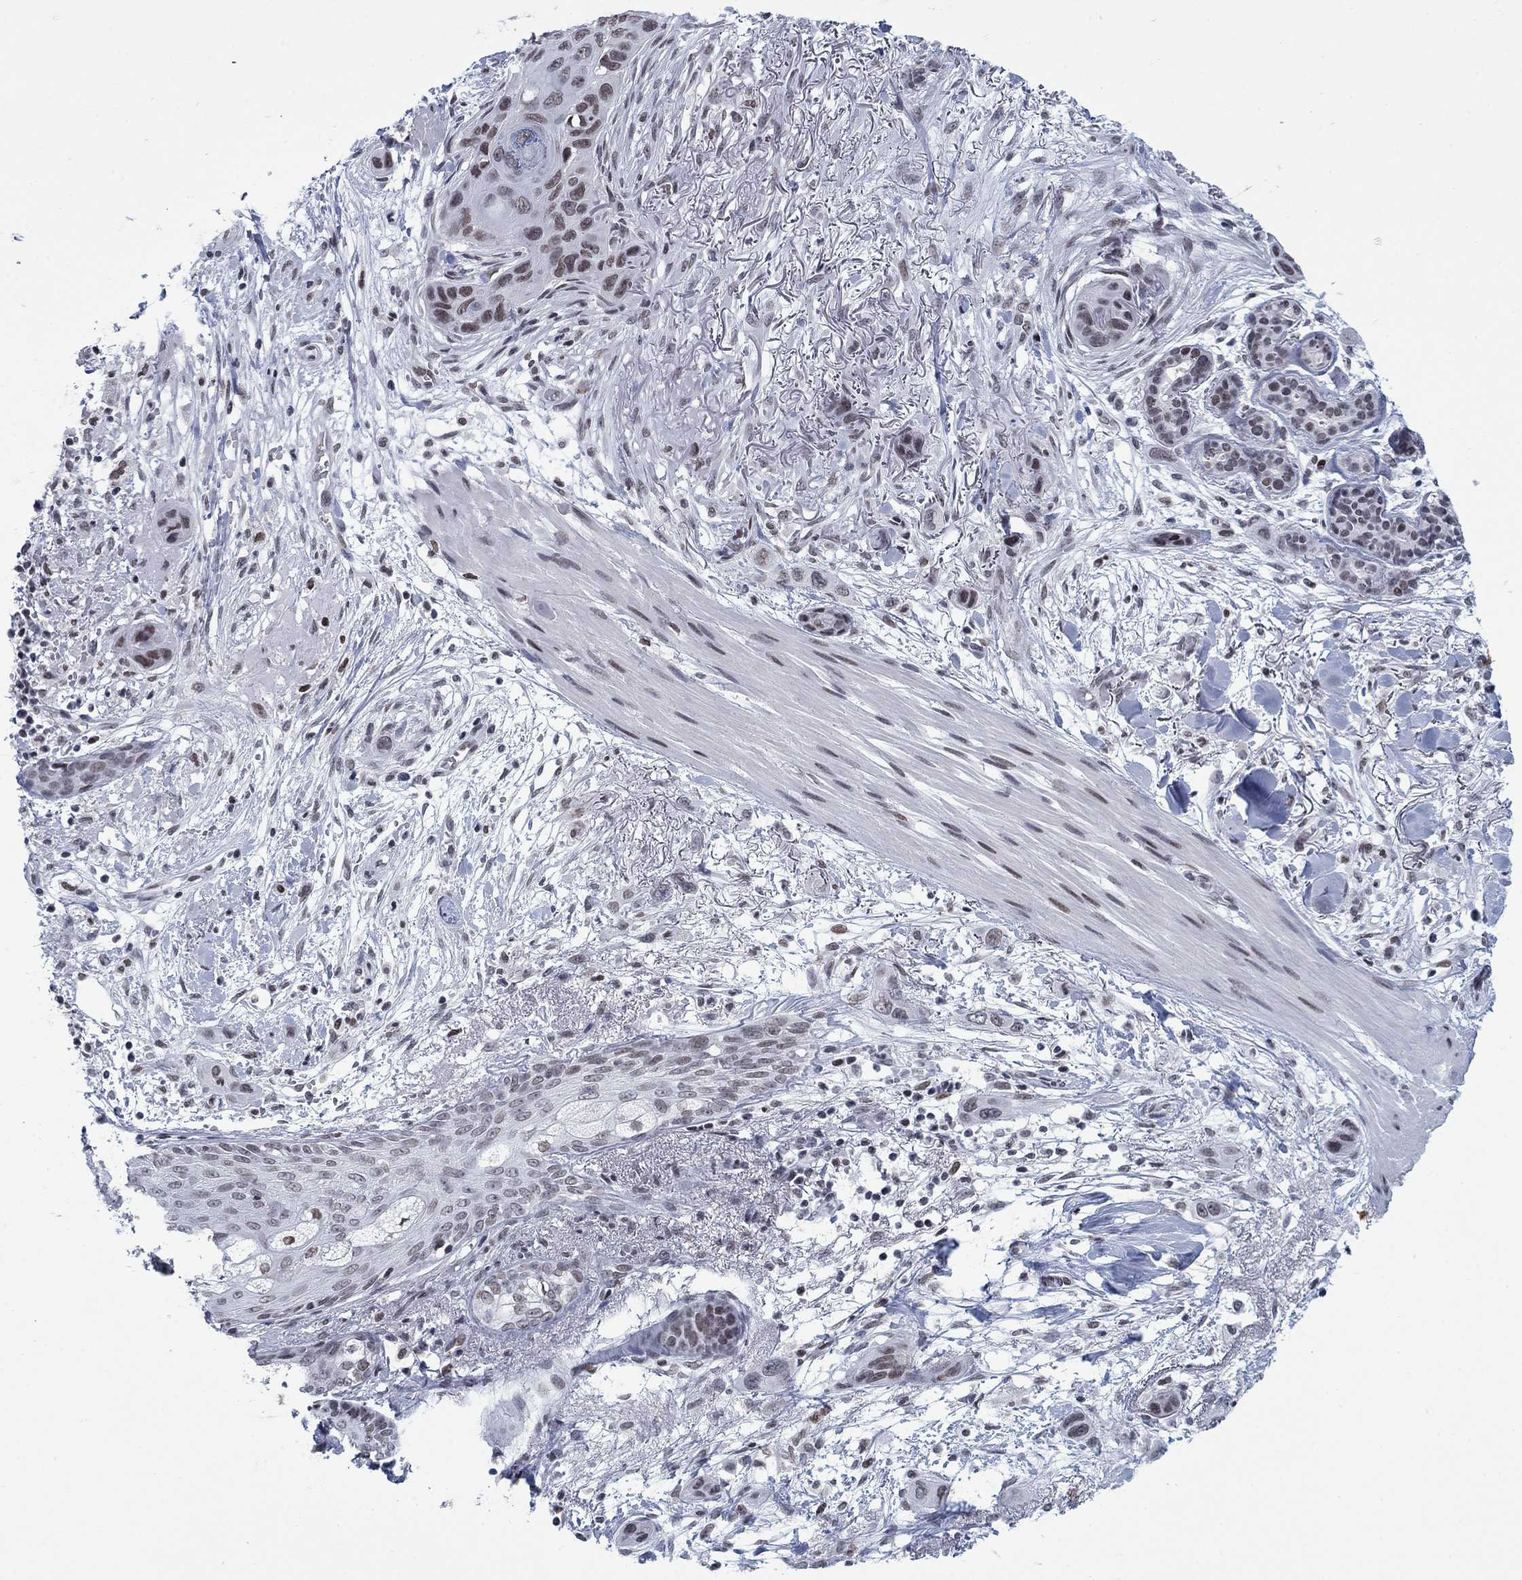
{"staining": {"intensity": "moderate", "quantity": "<25%", "location": "nuclear"}, "tissue": "skin cancer", "cell_type": "Tumor cells", "image_type": "cancer", "snomed": [{"axis": "morphology", "description": "Squamous cell carcinoma, NOS"}, {"axis": "topography", "description": "Skin"}], "caption": "Skin squamous cell carcinoma was stained to show a protein in brown. There is low levels of moderate nuclear positivity in approximately <25% of tumor cells. (DAB IHC with brightfield microscopy, high magnification).", "gene": "NPAS3", "patient": {"sex": "male", "age": 79}}